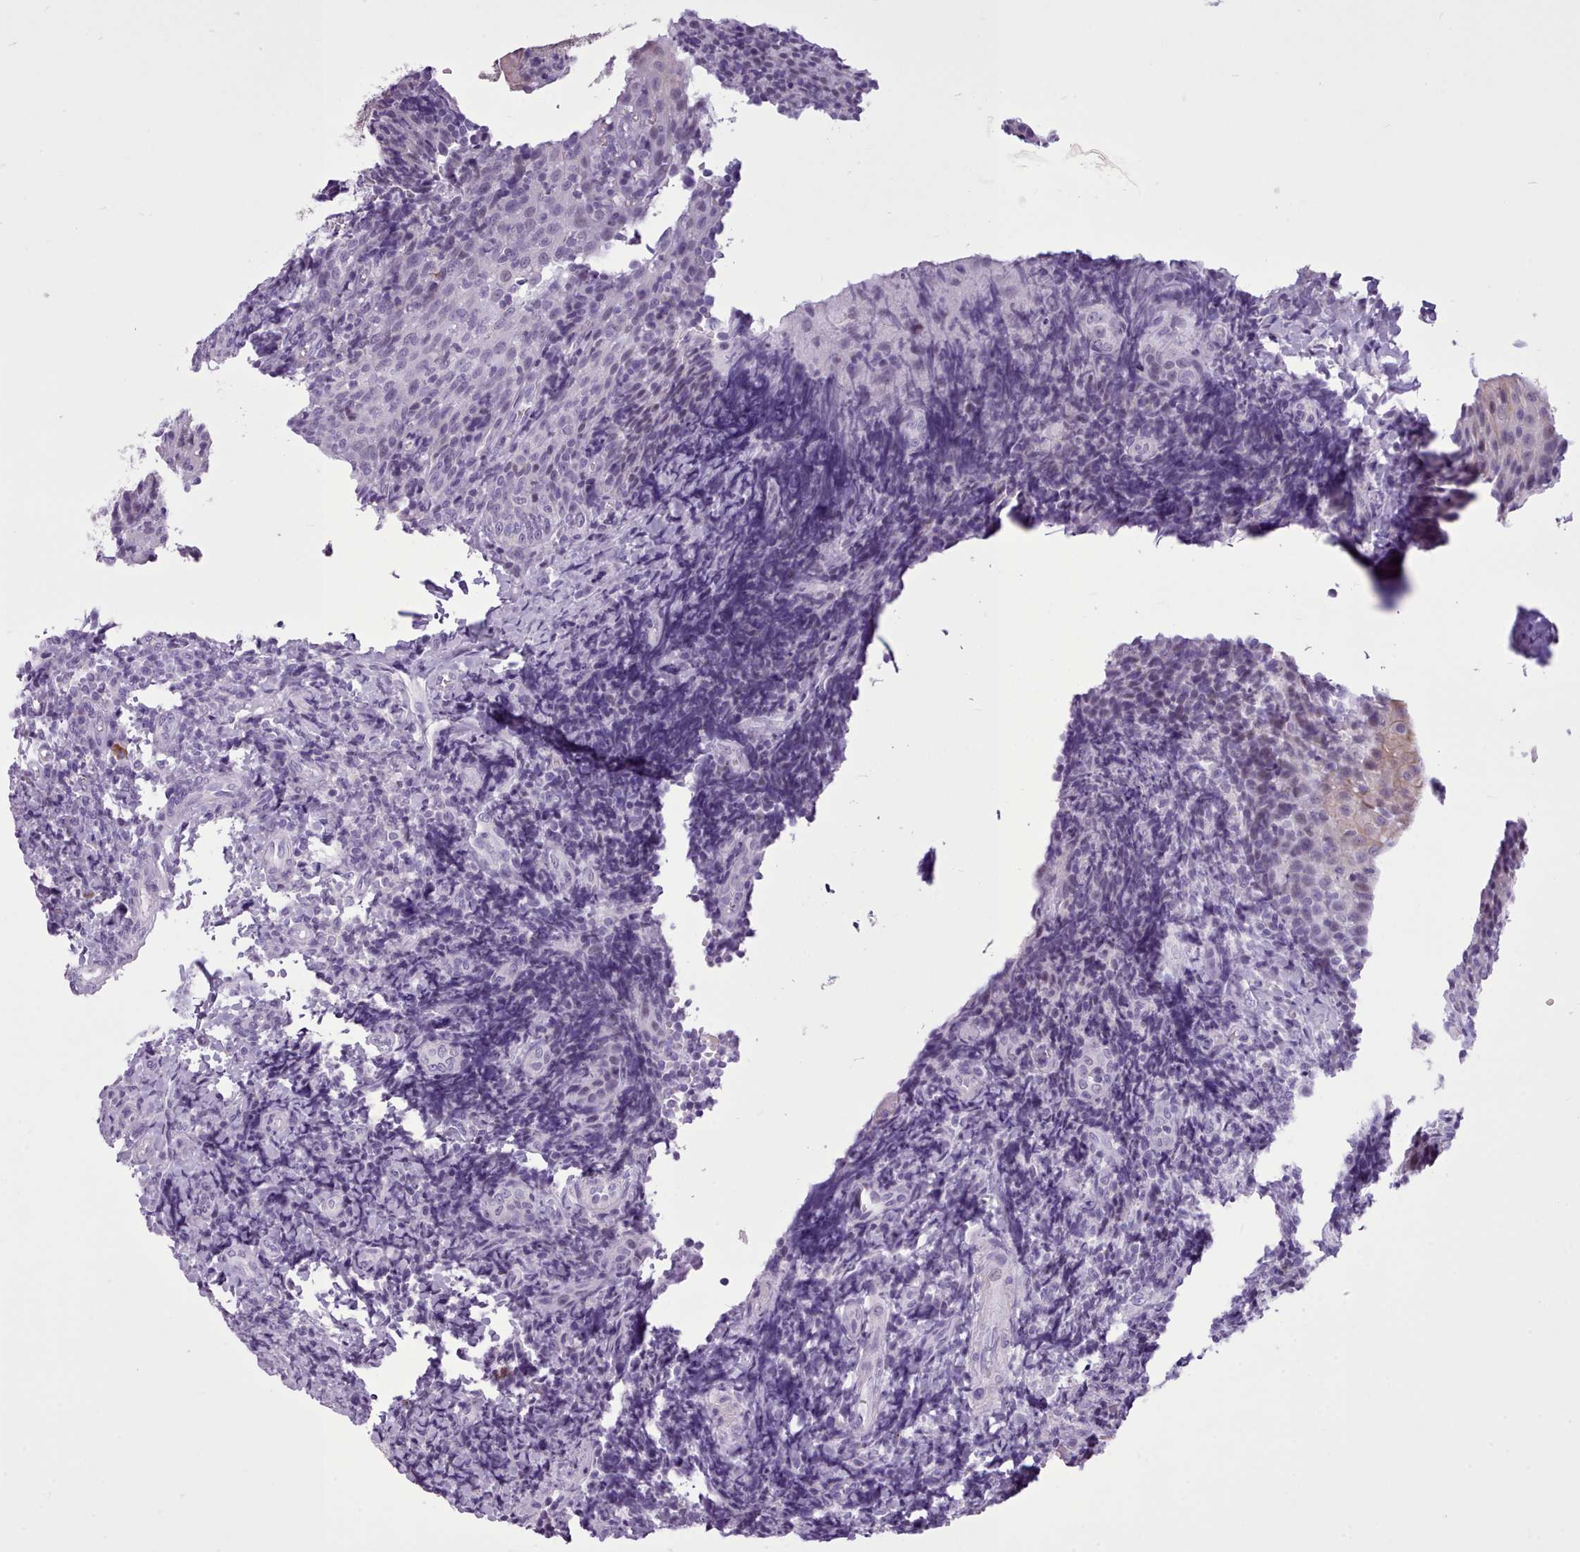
{"staining": {"intensity": "negative", "quantity": "none", "location": "none"}, "tissue": "tonsil", "cell_type": "Germinal center cells", "image_type": "normal", "snomed": [{"axis": "morphology", "description": "Normal tissue, NOS"}, {"axis": "topography", "description": "Tonsil"}], "caption": "Human tonsil stained for a protein using immunohistochemistry (IHC) demonstrates no staining in germinal center cells.", "gene": "FBXO48", "patient": {"sex": "female", "age": 19}}